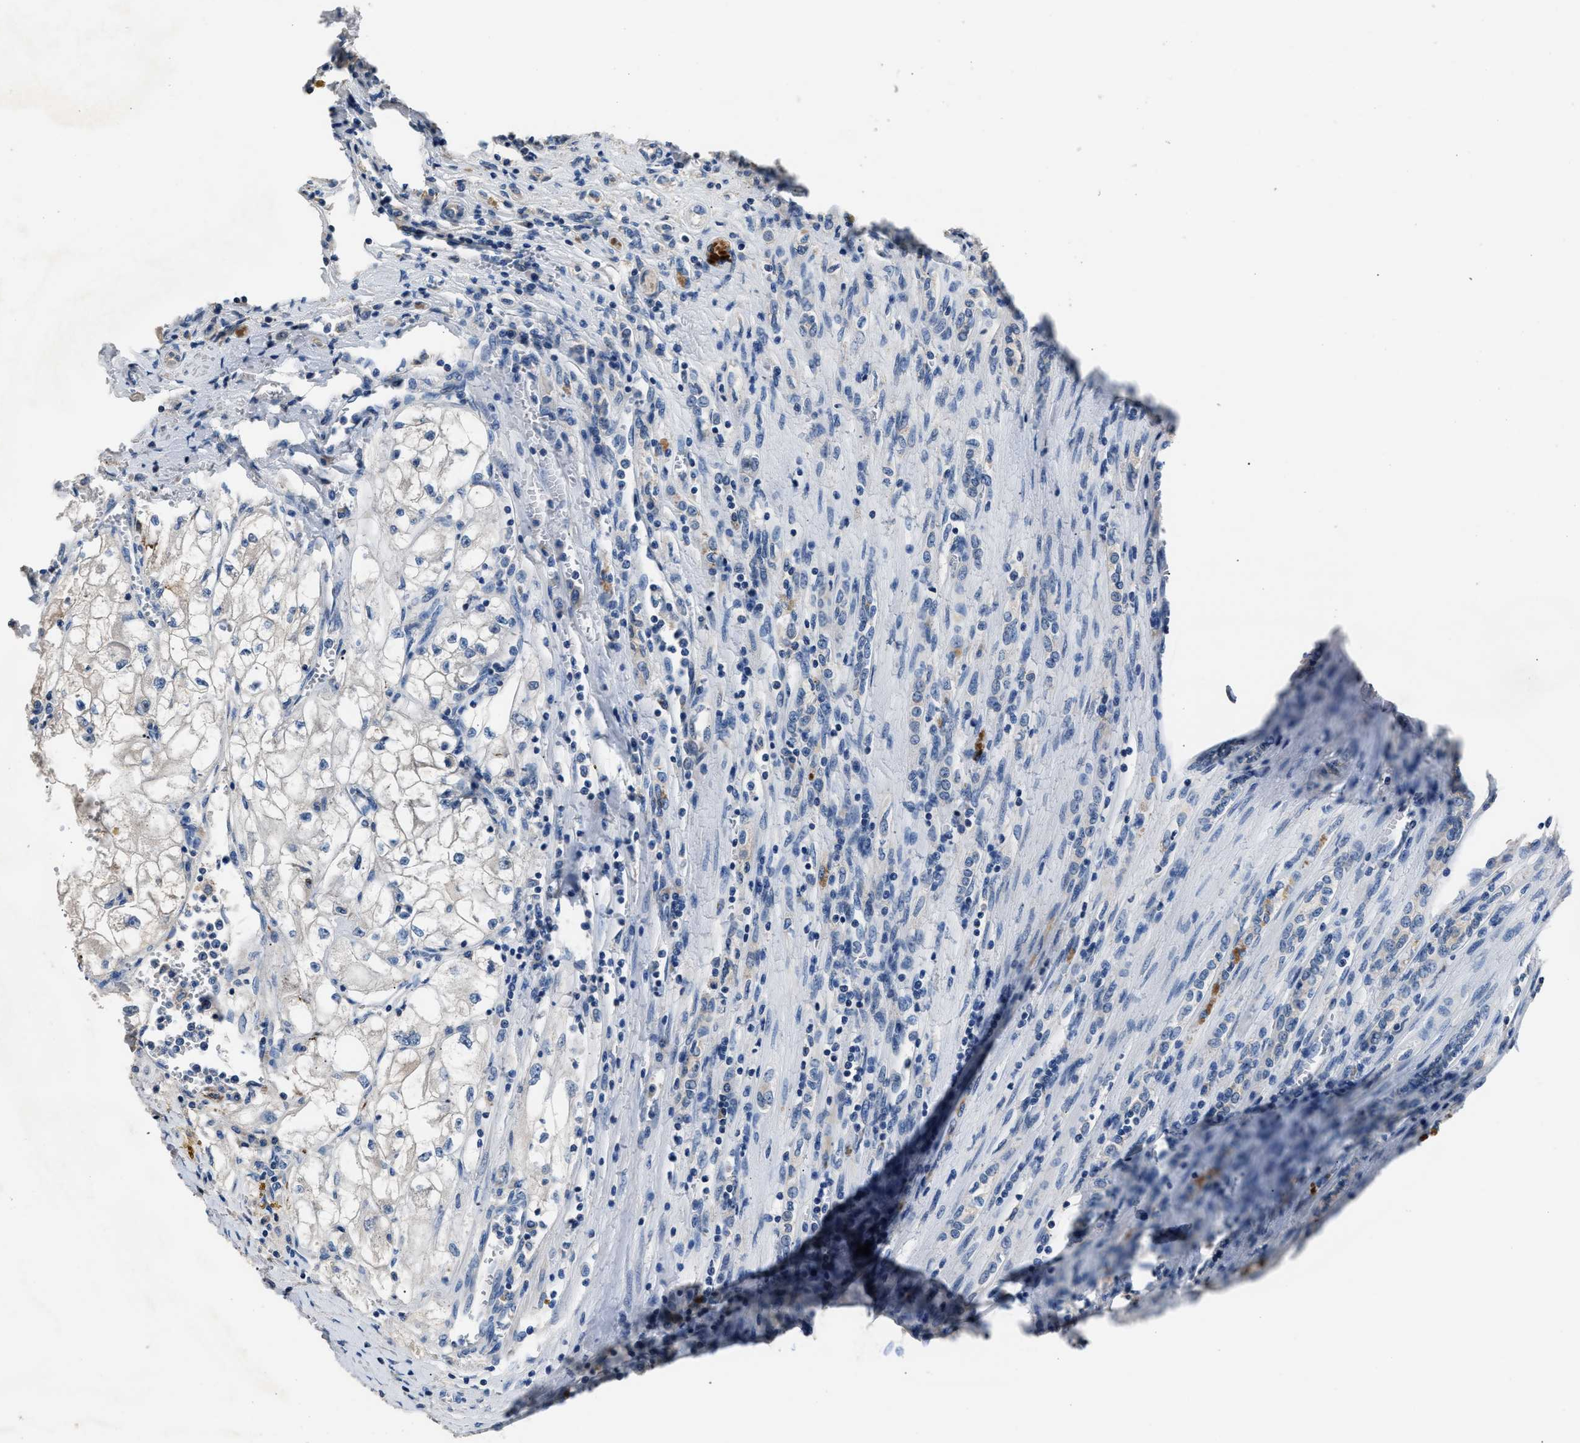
{"staining": {"intensity": "negative", "quantity": "none", "location": "none"}, "tissue": "renal cancer", "cell_type": "Tumor cells", "image_type": "cancer", "snomed": [{"axis": "morphology", "description": "Adenocarcinoma, NOS"}, {"axis": "topography", "description": "Kidney"}], "caption": "IHC histopathology image of human adenocarcinoma (renal) stained for a protein (brown), which demonstrates no positivity in tumor cells.", "gene": "DNAJC24", "patient": {"sex": "female", "age": 70}}